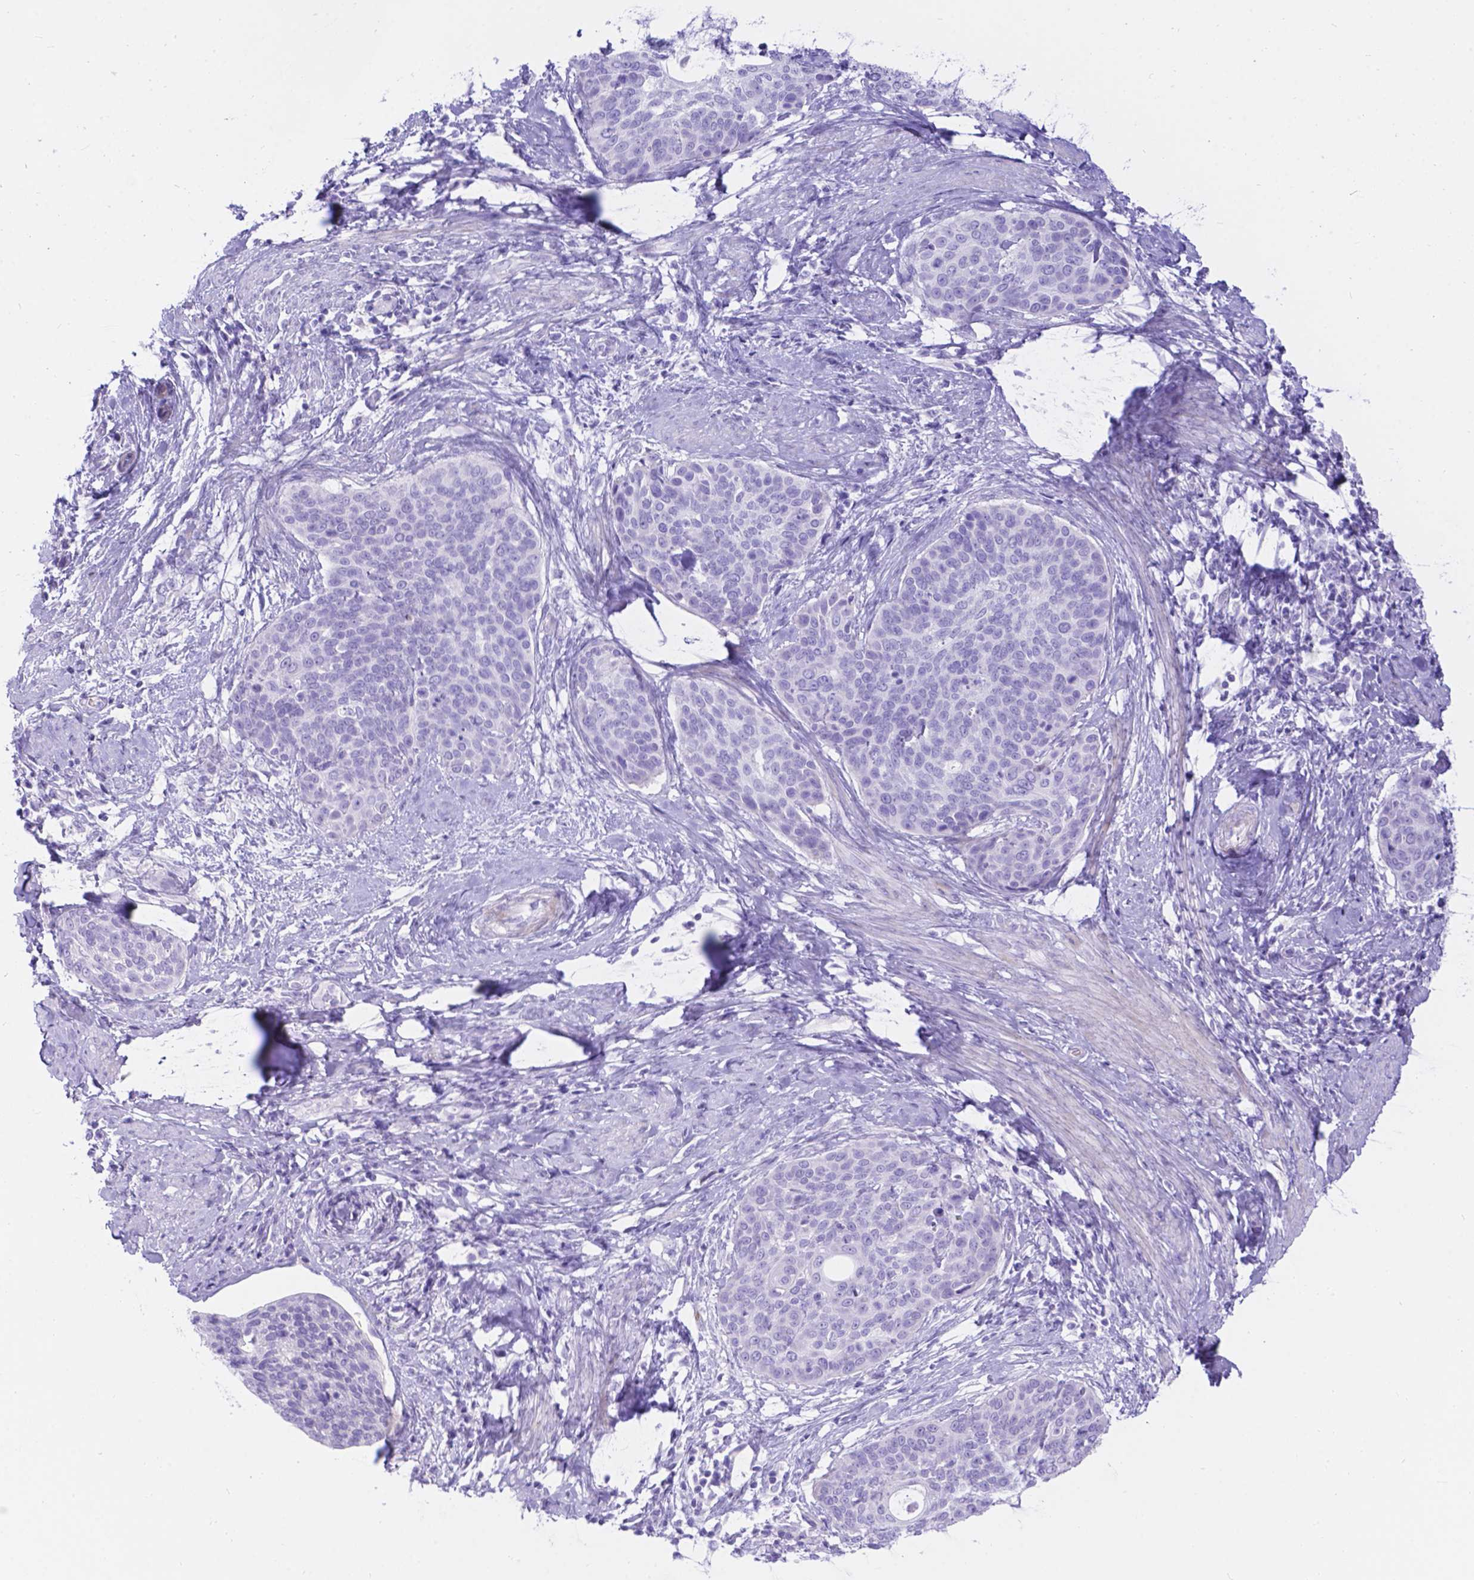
{"staining": {"intensity": "negative", "quantity": "none", "location": "none"}, "tissue": "cervical cancer", "cell_type": "Tumor cells", "image_type": "cancer", "snomed": [{"axis": "morphology", "description": "Squamous cell carcinoma, NOS"}, {"axis": "topography", "description": "Cervix"}], "caption": "IHC of human cervical squamous cell carcinoma exhibits no staining in tumor cells.", "gene": "KLHL10", "patient": {"sex": "female", "age": 69}}